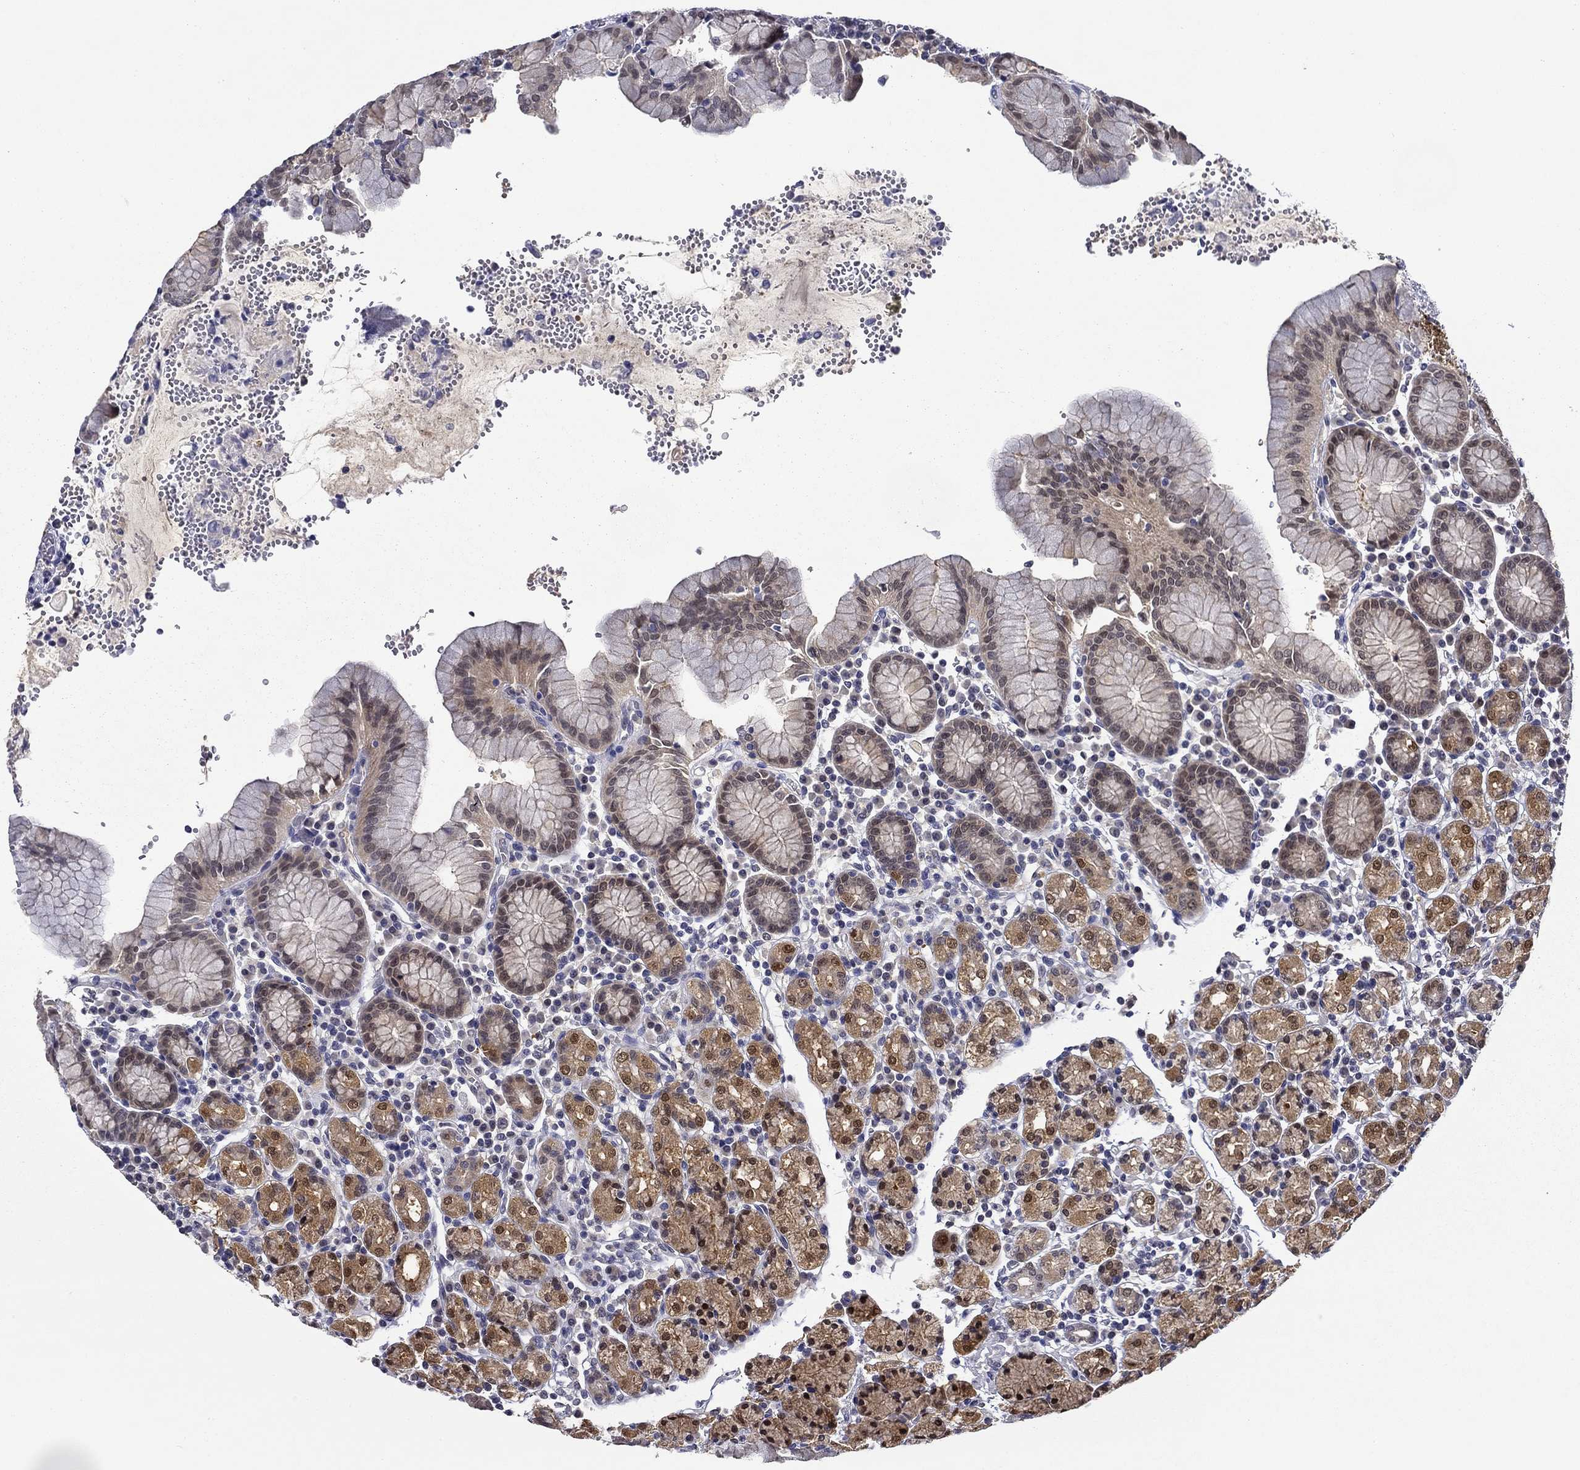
{"staining": {"intensity": "moderate", "quantity": "25%-75%", "location": "cytoplasmic/membranous,nuclear"}, "tissue": "stomach", "cell_type": "Glandular cells", "image_type": "normal", "snomed": [{"axis": "morphology", "description": "Normal tissue, NOS"}, {"axis": "topography", "description": "Stomach, upper"}, {"axis": "topography", "description": "Stomach"}], "caption": "A micrograph showing moderate cytoplasmic/membranous,nuclear positivity in about 25%-75% of glandular cells in unremarkable stomach, as visualized by brown immunohistochemical staining.", "gene": "DDTL", "patient": {"sex": "male", "age": 62}}